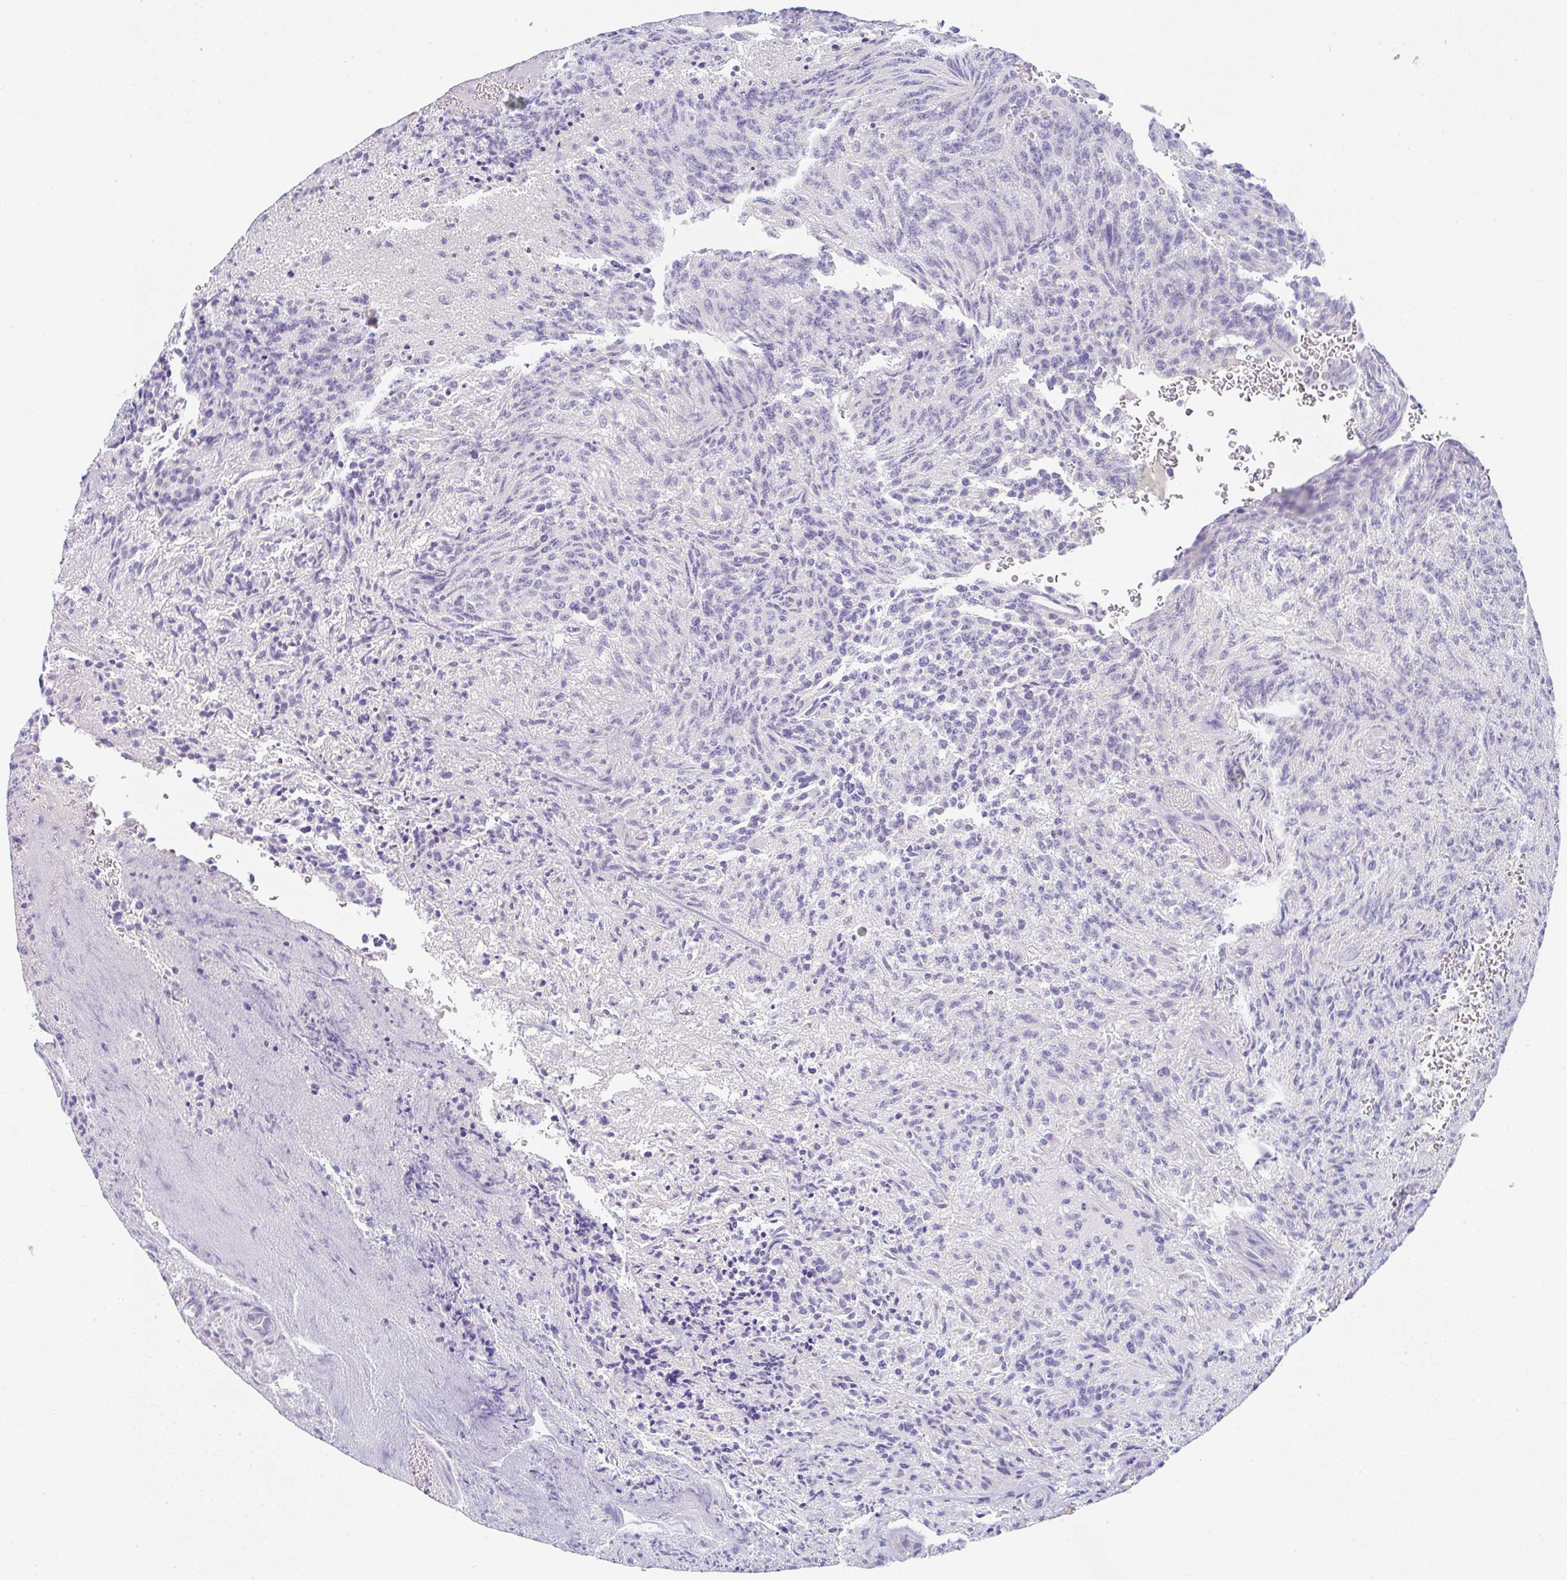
{"staining": {"intensity": "weak", "quantity": "<25%", "location": "cytoplasmic/membranous"}, "tissue": "glioma", "cell_type": "Tumor cells", "image_type": "cancer", "snomed": [{"axis": "morphology", "description": "Glioma, malignant, High grade"}, {"axis": "topography", "description": "Brain"}], "caption": "DAB (3,3'-diaminobenzidine) immunohistochemical staining of glioma demonstrates no significant staining in tumor cells.", "gene": "DERL2", "patient": {"sex": "male", "age": 36}}